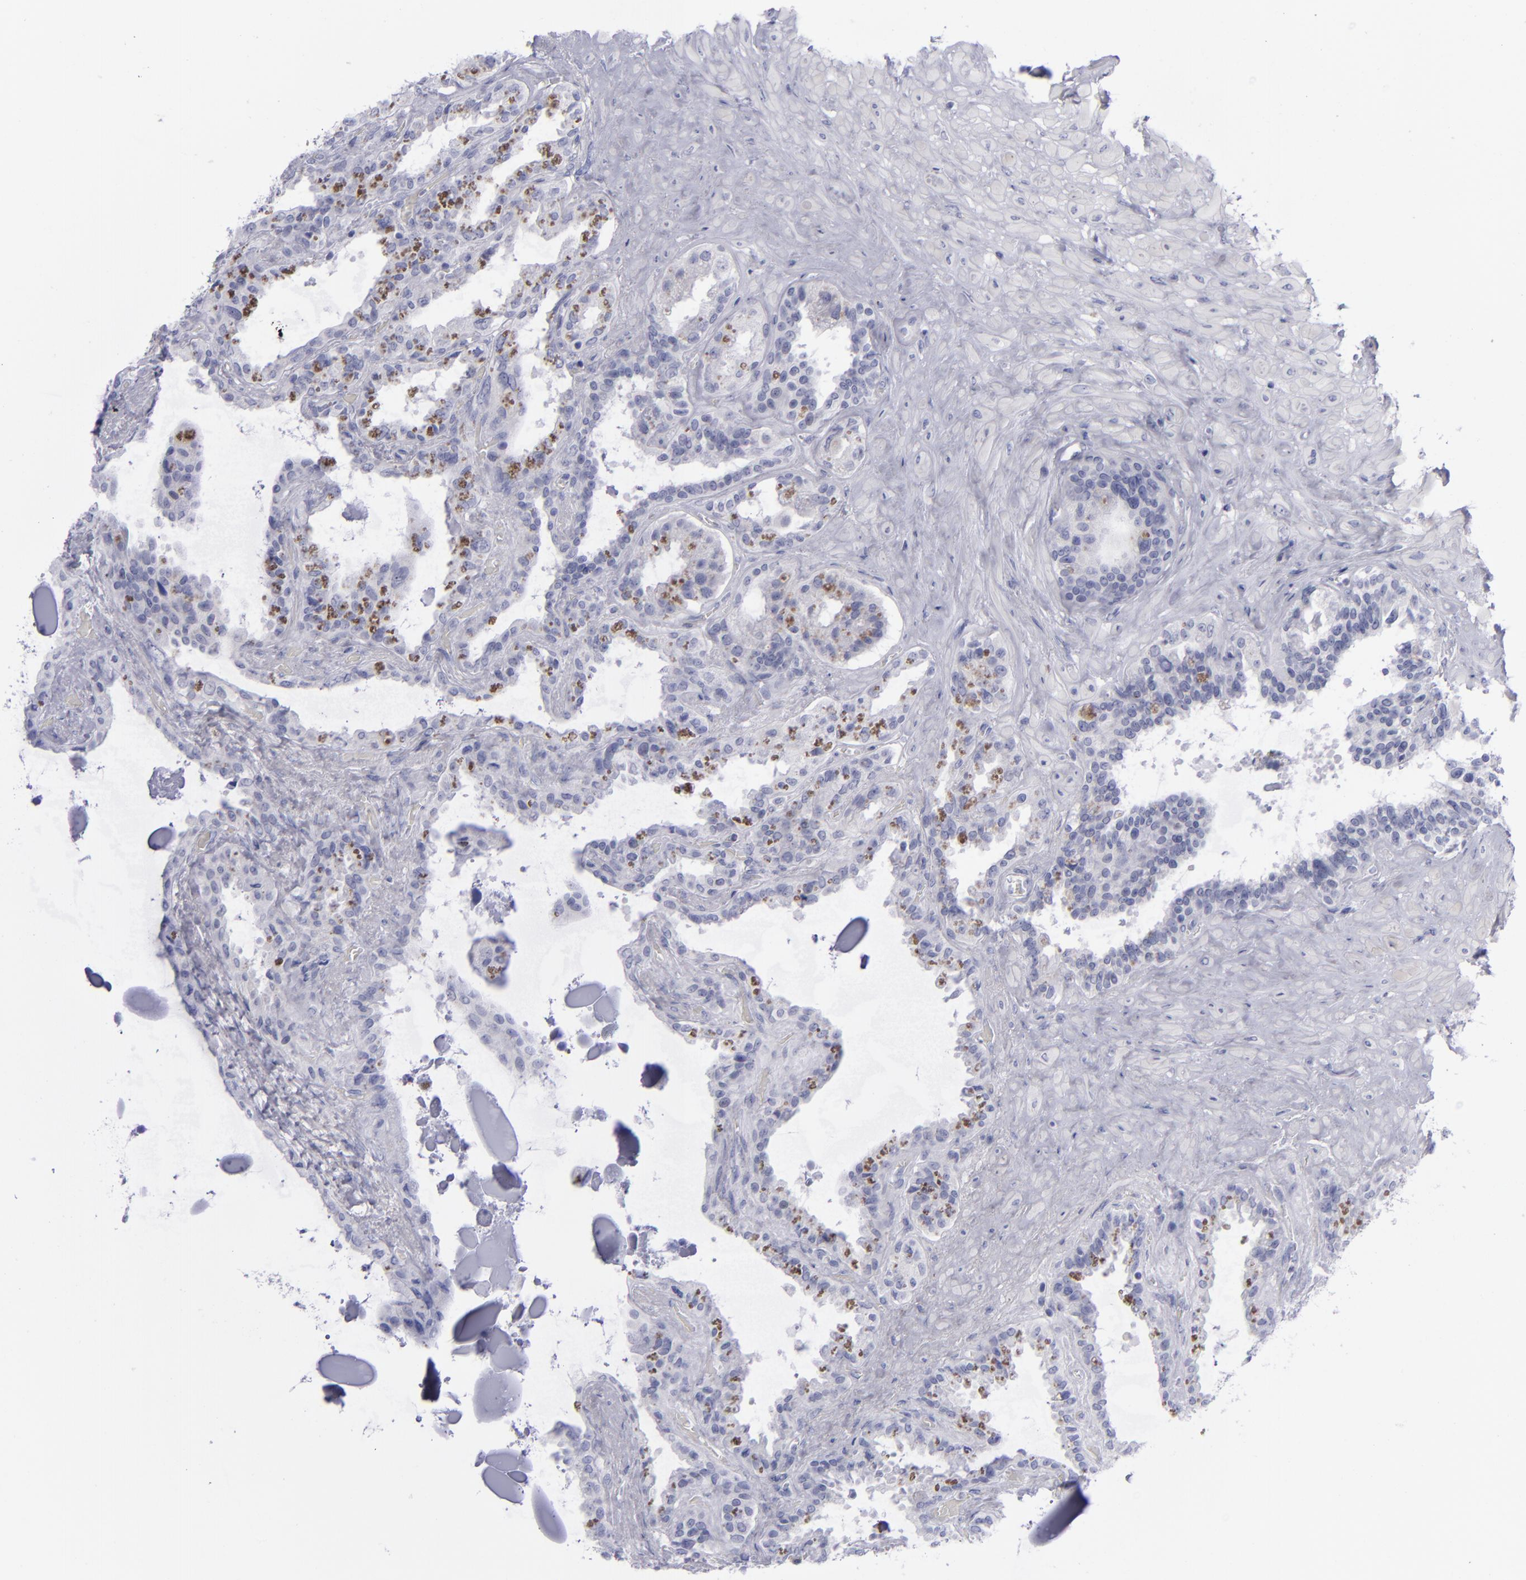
{"staining": {"intensity": "negative", "quantity": "none", "location": "none"}, "tissue": "seminal vesicle", "cell_type": "Glandular cells", "image_type": "normal", "snomed": [{"axis": "morphology", "description": "Normal tissue, NOS"}, {"axis": "morphology", "description": "Inflammation, NOS"}, {"axis": "topography", "description": "Urinary bladder"}, {"axis": "topography", "description": "Prostate"}, {"axis": "topography", "description": "Seminal veicle"}], "caption": "There is no significant positivity in glandular cells of seminal vesicle.", "gene": "AURKA", "patient": {"sex": "male", "age": 82}}